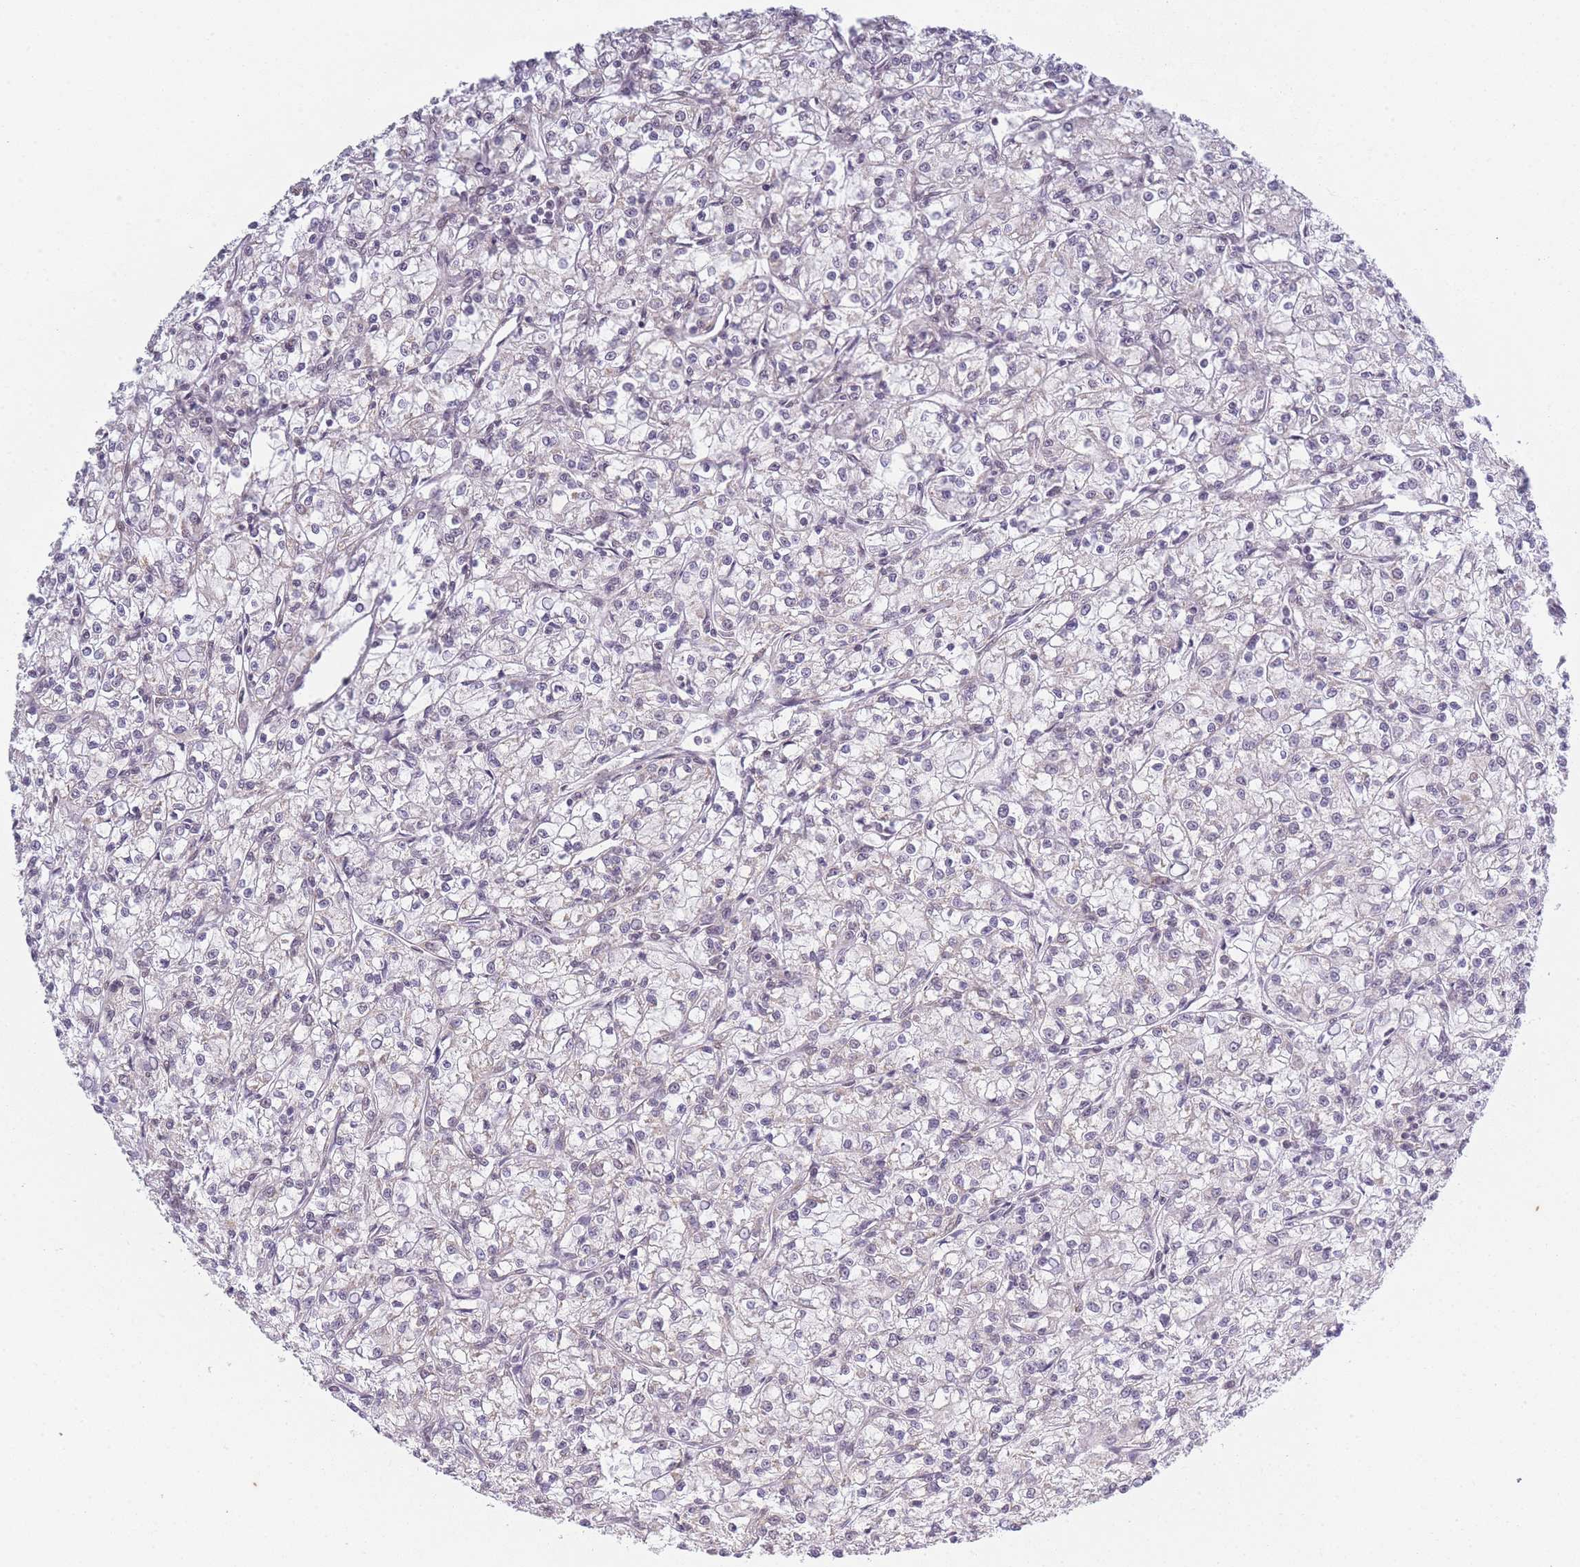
{"staining": {"intensity": "negative", "quantity": "none", "location": "none"}, "tissue": "renal cancer", "cell_type": "Tumor cells", "image_type": "cancer", "snomed": [{"axis": "morphology", "description": "Adenocarcinoma, NOS"}, {"axis": "topography", "description": "Kidney"}], "caption": "DAB (3,3'-diaminobenzidine) immunohistochemical staining of human renal adenocarcinoma reveals no significant expression in tumor cells.", "gene": "SIN3B", "patient": {"sex": "female", "age": 59}}